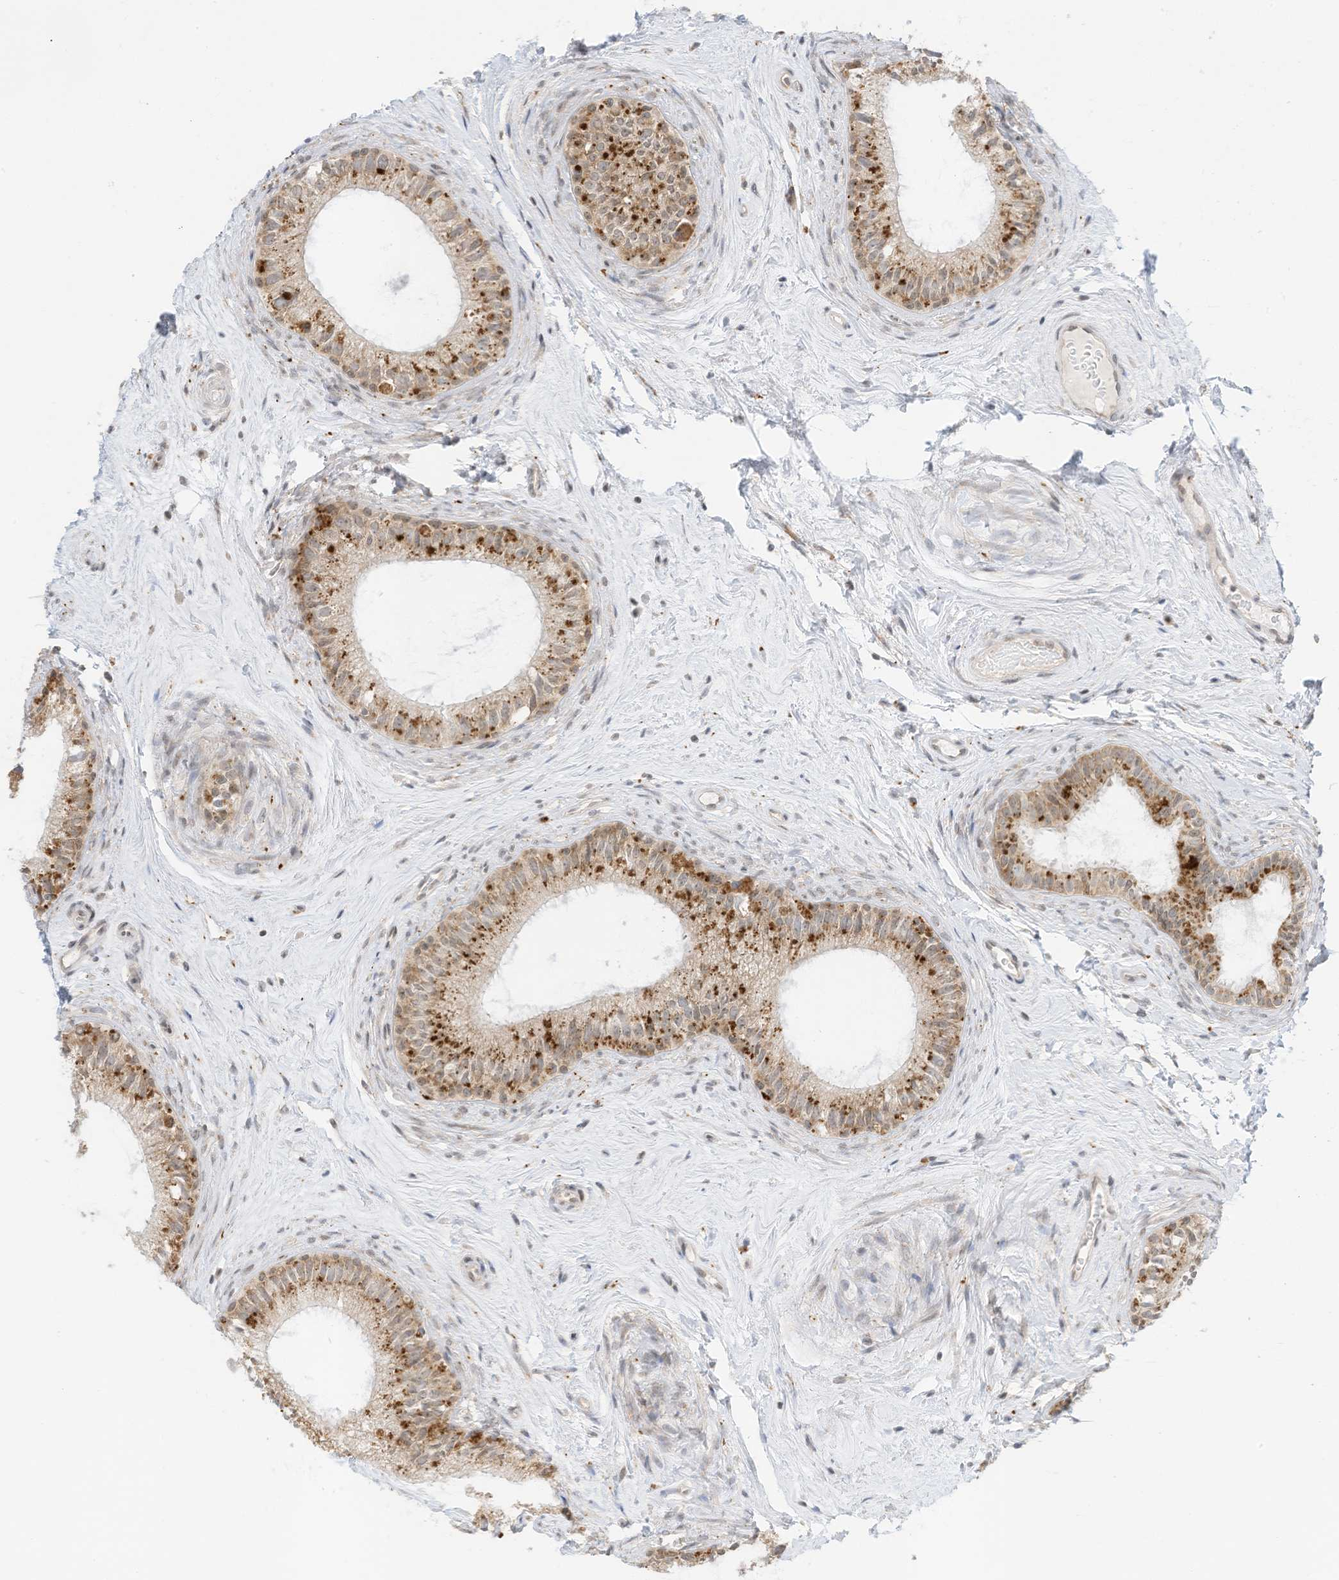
{"staining": {"intensity": "moderate", "quantity": ">75%", "location": "cytoplasmic/membranous"}, "tissue": "epididymis", "cell_type": "Glandular cells", "image_type": "normal", "snomed": [{"axis": "morphology", "description": "Normal tissue, NOS"}, {"axis": "topography", "description": "Epididymis"}], "caption": "Immunohistochemistry (IHC) staining of benign epididymis, which displays medium levels of moderate cytoplasmic/membranous expression in approximately >75% of glandular cells indicating moderate cytoplasmic/membranous protein expression. The staining was performed using DAB (3,3'-diaminobenzidine) (brown) for protein detection and nuclei were counterstained in hematoxylin (blue).", "gene": "EDF1", "patient": {"sex": "male", "age": 71}}